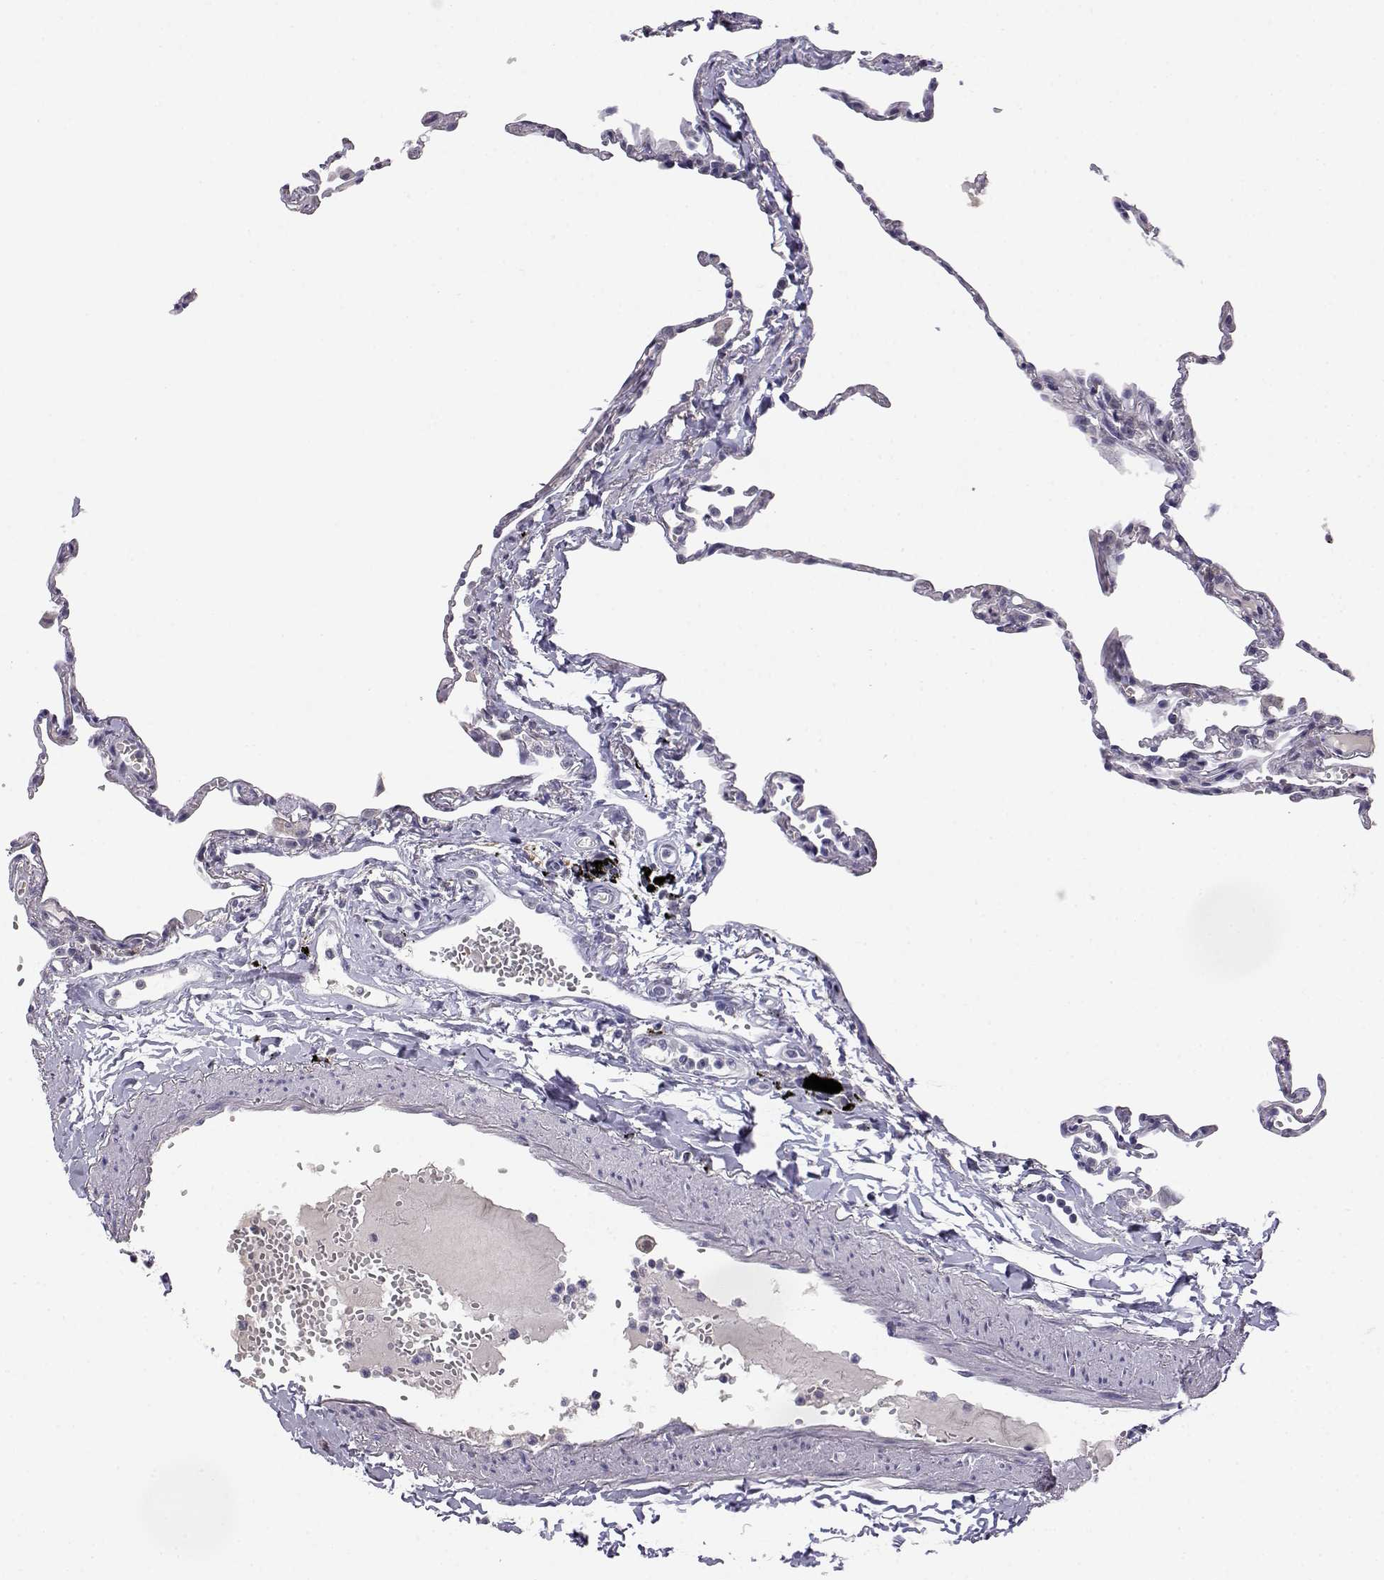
{"staining": {"intensity": "negative", "quantity": "none", "location": "none"}, "tissue": "lung", "cell_type": "Alveolar cells", "image_type": "normal", "snomed": [{"axis": "morphology", "description": "Normal tissue, NOS"}, {"axis": "topography", "description": "Lung"}], "caption": "Immunohistochemistry histopathology image of benign lung stained for a protein (brown), which reveals no staining in alveolar cells. (DAB (3,3'-diaminobenzidine) IHC with hematoxylin counter stain).", "gene": "AKR1B1", "patient": {"sex": "male", "age": 78}}